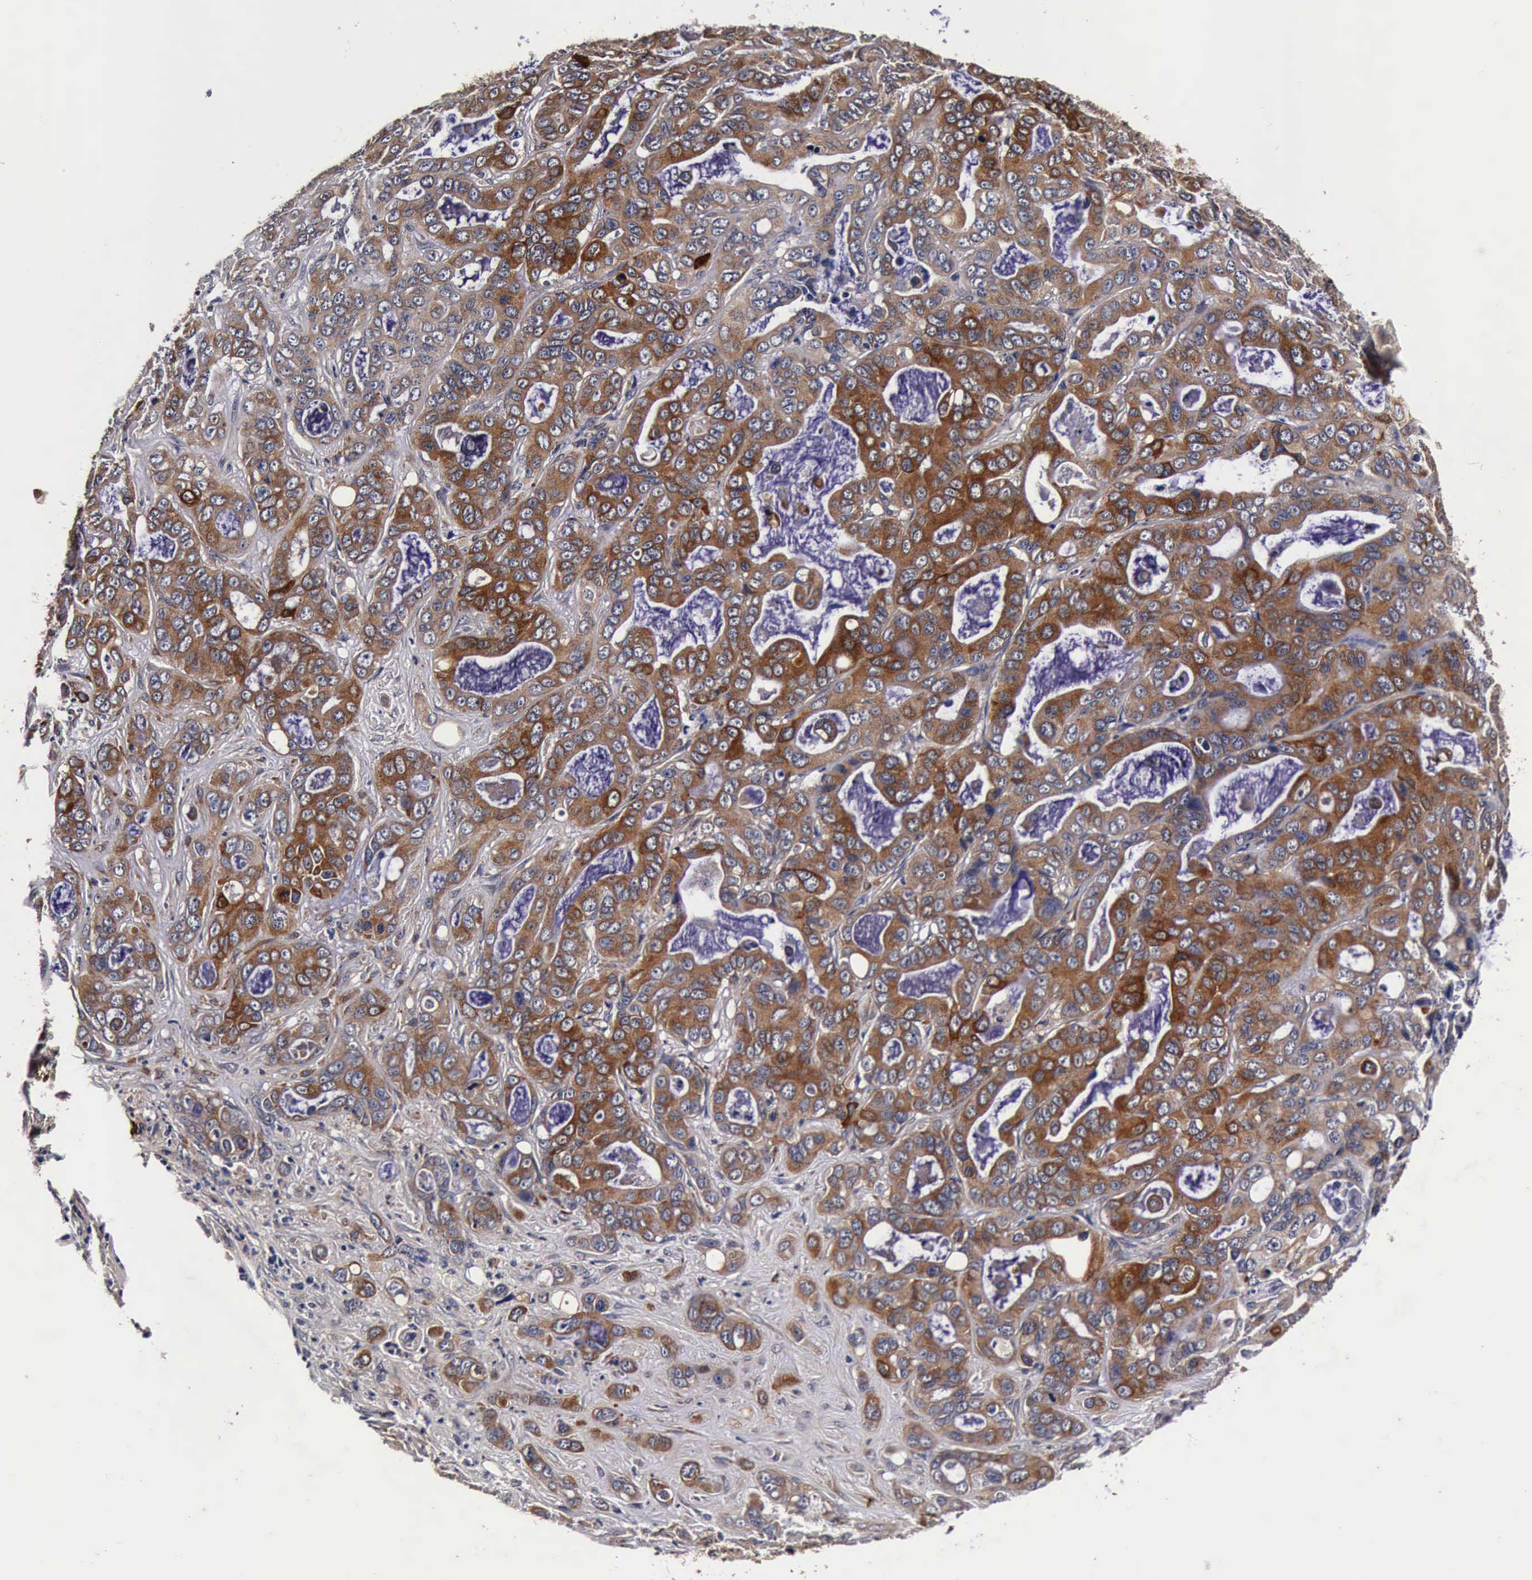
{"staining": {"intensity": "moderate", "quantity": ">75%", "location": "cytoplasmic/membranous"}, "tissue": "liver cancer", "cell_type": "Tumor cells", "image_type": "cancer", "snomed": [{"axis": "morphology", "description": "Cholangiocarcinoma"}, {"axis": "topography", "description": "Liver"}], "caption": "Liver cancer was stained to show a protein in brown. There is medium levels of moderate cytoplasmic/membranous expression in about >75% of tumor cells. The protein of interest is shown in brown color, while the nuclei are stained blue.", "gene": "CST3", "patient": {"sex": "female", "age": 79}}